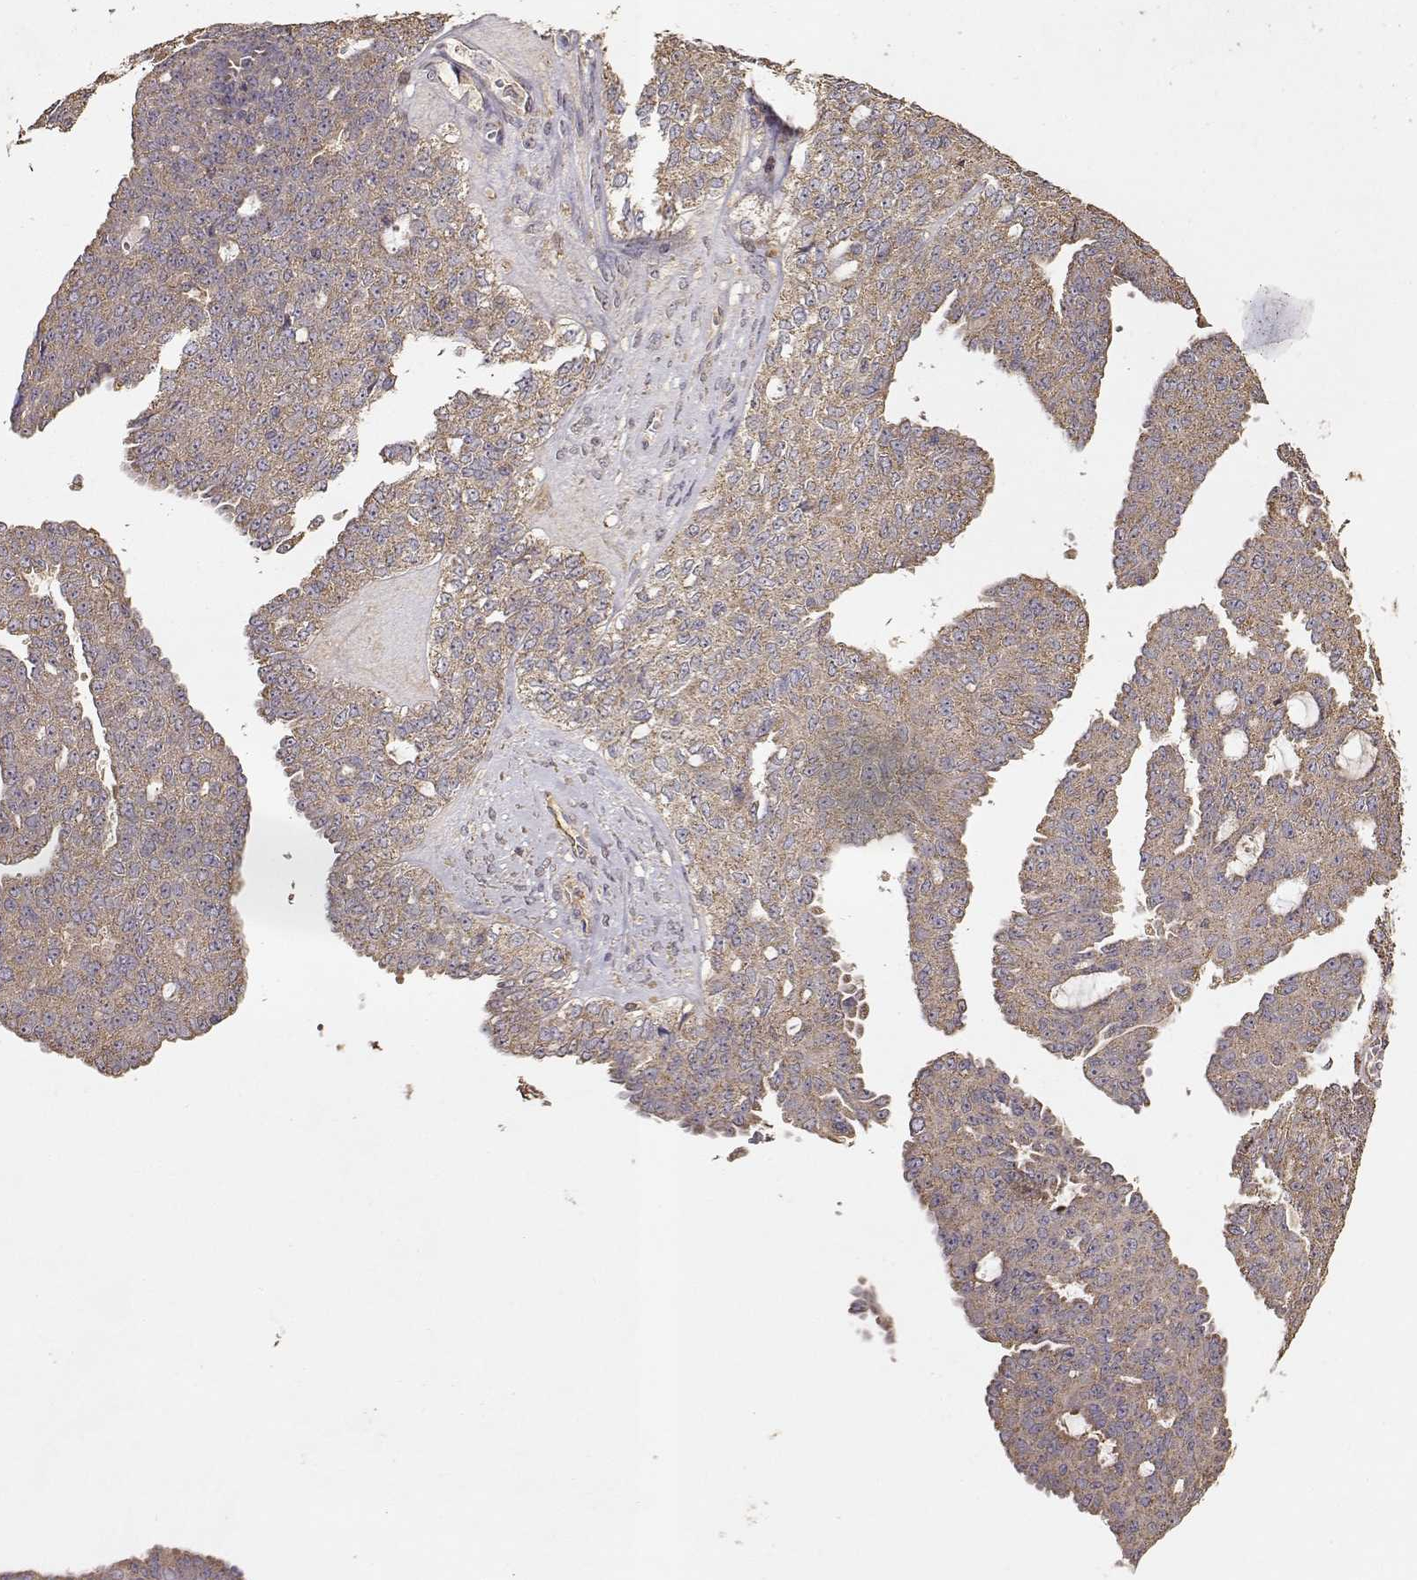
{"staining": {"intensity": "weak", "quantity": ">75%", "location": "cytoplasmic/membranous"}, "tissue": "ovarian cancer", "cell_type": "Tumor cells", "image_type": "cancer", "snomed": [{"axis": "morphology", "description": "Cystadenocarcinoma, serous, NOS"}, {"axis": "topography", "description": "Ovary"}], "caption": "Human ovarian serous cystadenocarcinoma stained for a protein (brown) exhibits weak cytoplasmic/membranous positive staining in about >75% of tumor cells.", "gene": "TARS3", "patient": {"sex": "female", "age": 71}}